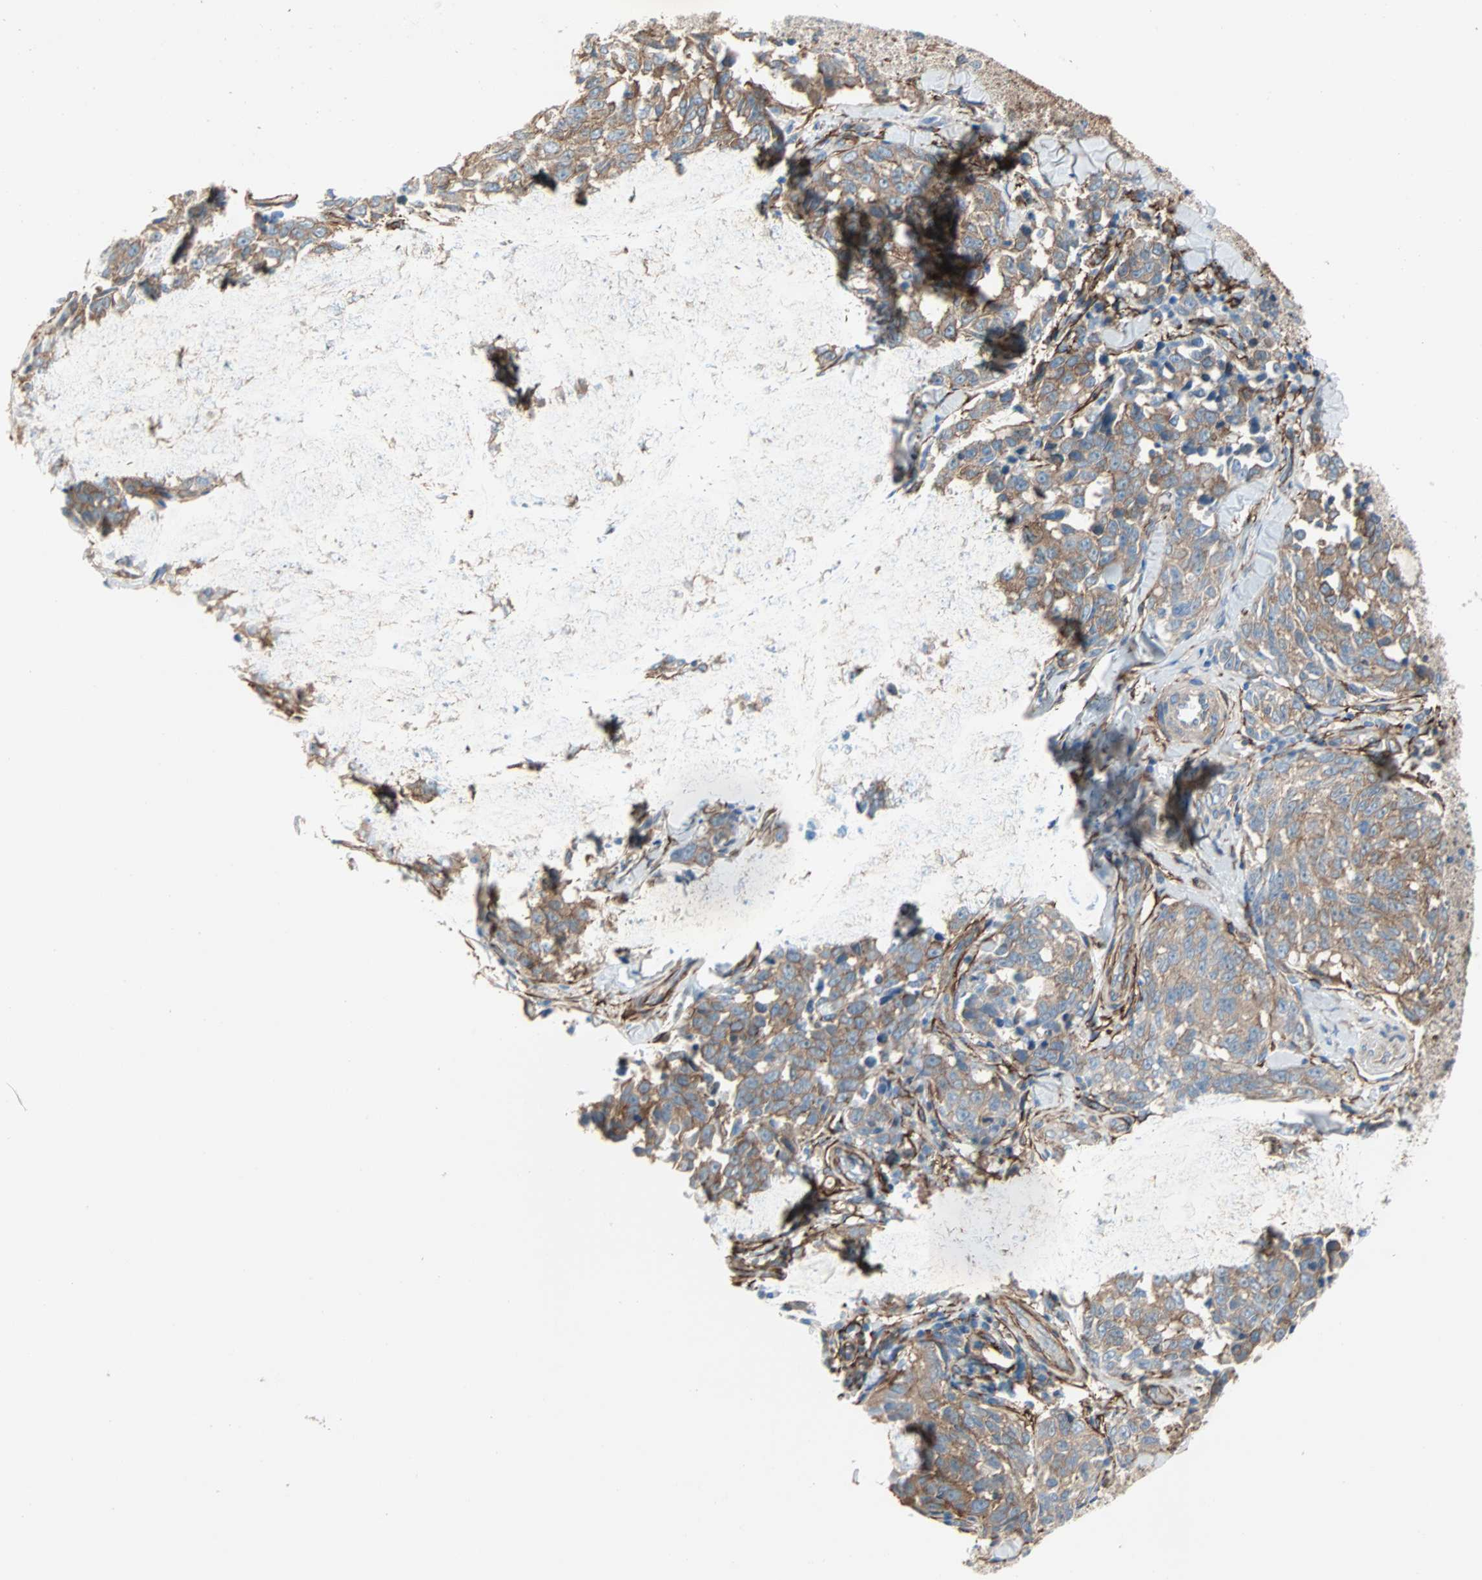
{"staining": {"intensity": "moderate", "quantity": ">75%", "location": "cytoplasmic/membranous"}, "tissue": "melanoma", "cell_type": "Tumor cells", "image_type": "cancer", "snomed": [{"axis": "morphology", "description": "Malignant melanoma, NOS"}, {"axis": "topography", "description": "Skin"}], "caption": "Immunohistochemical staining of malignant melanoma exhibits medium levels of moderate cytoplasmic/membranous protein staining in approximately >75% of tumor cells.", "gene": "EPB41L2", "patient": {"sex": "female", "age": 64}}